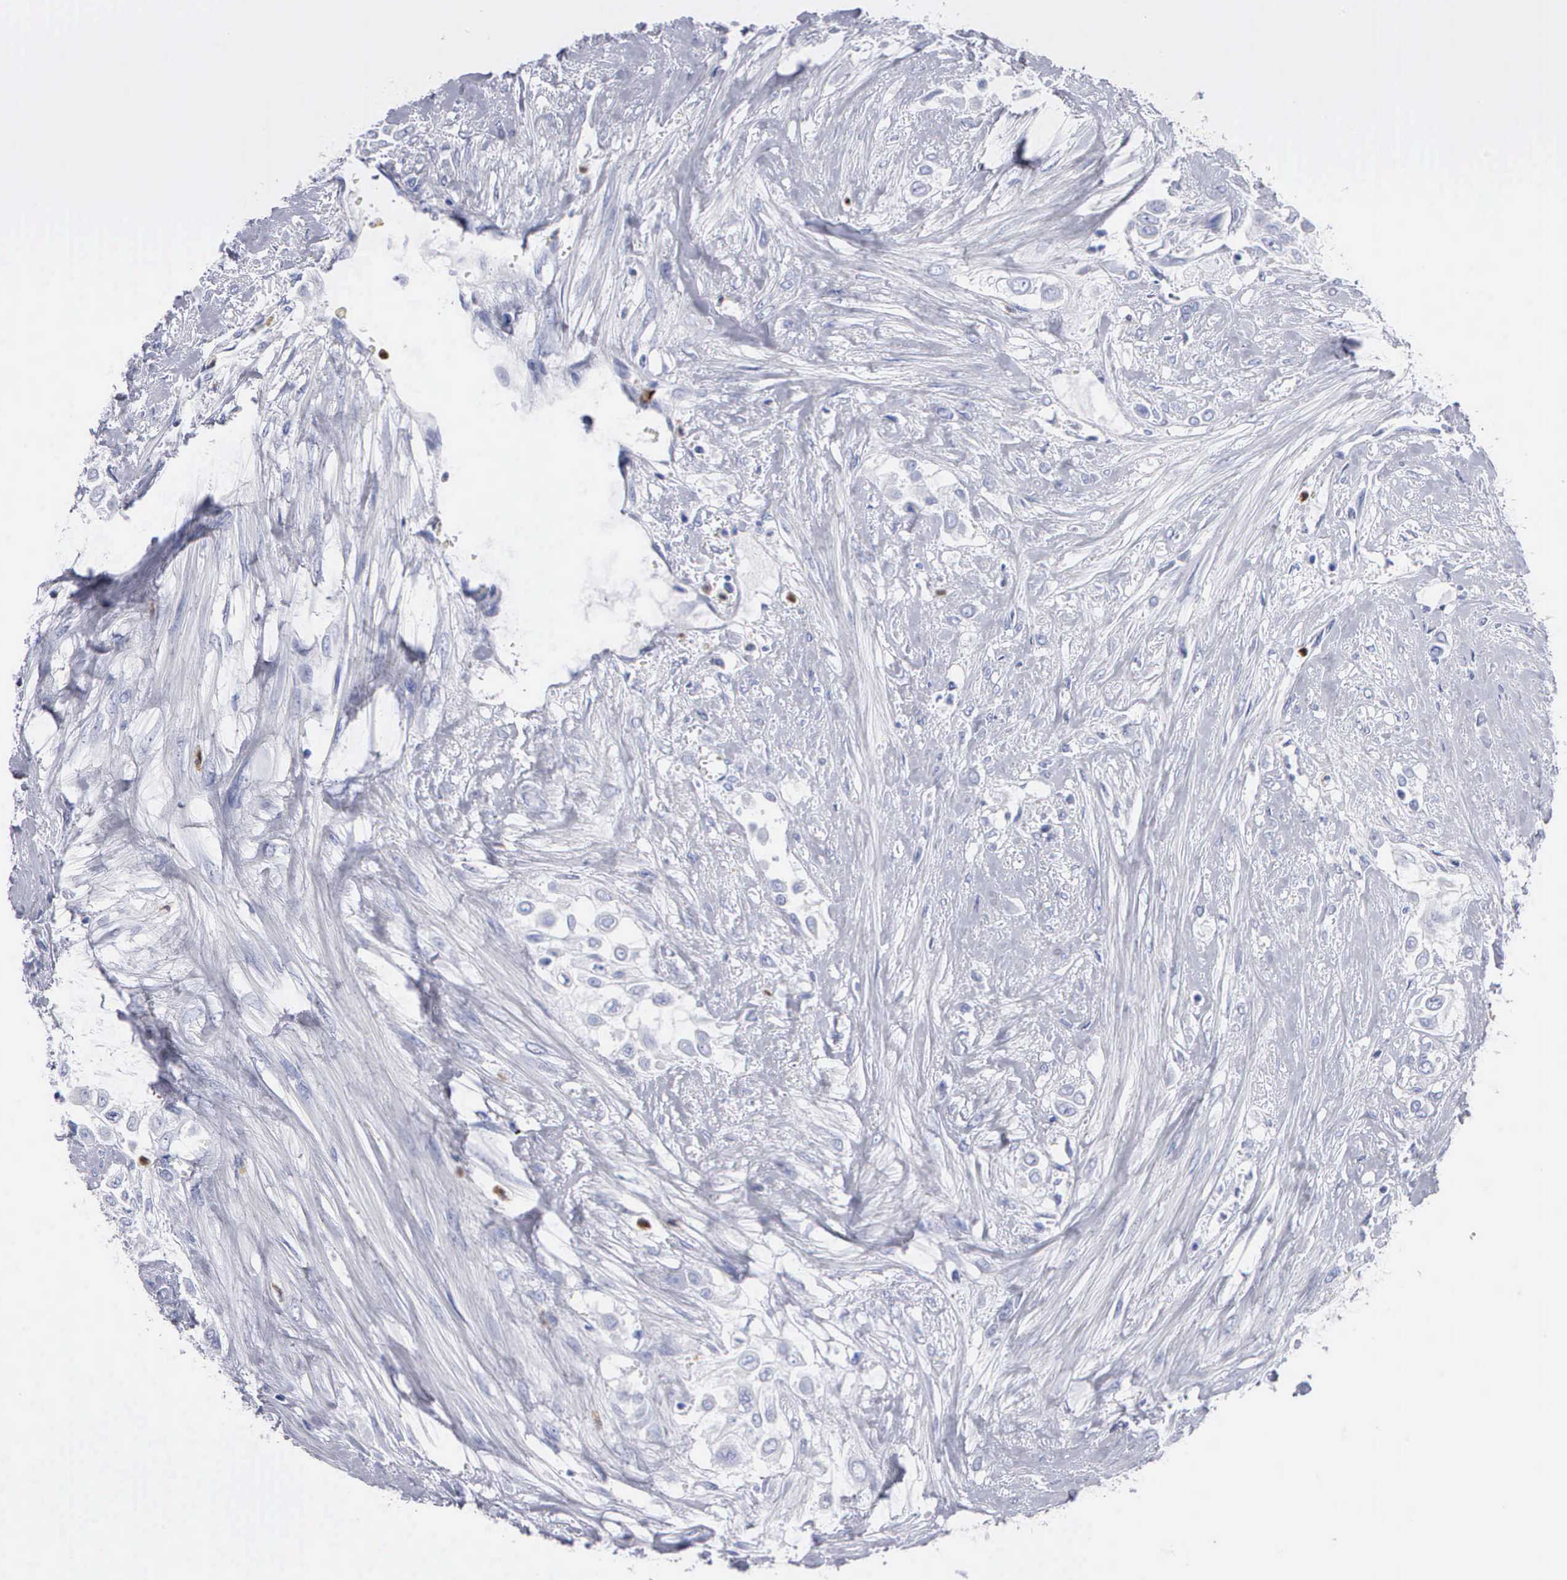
{"staining": {"intensity": "negative", "quantity": "none", "location": "none"}, "tissue": "urothelial cancer", "cell_type": "Tumor cells", "image_type": "cancer", "snomed": [{"axis": "morphology", "description": "Urothelial carcinoma, High grade"}, {"axis": "topography", "description": "Urinary bladder"}], "caption": "A high-resolution histopathology image shows IHC staining of urothelial carcinoma (high-grade), which shows no significant positivity in tumor cells.", "gene": "CTSG", "patient": {"sex": "male", "age": 57}}